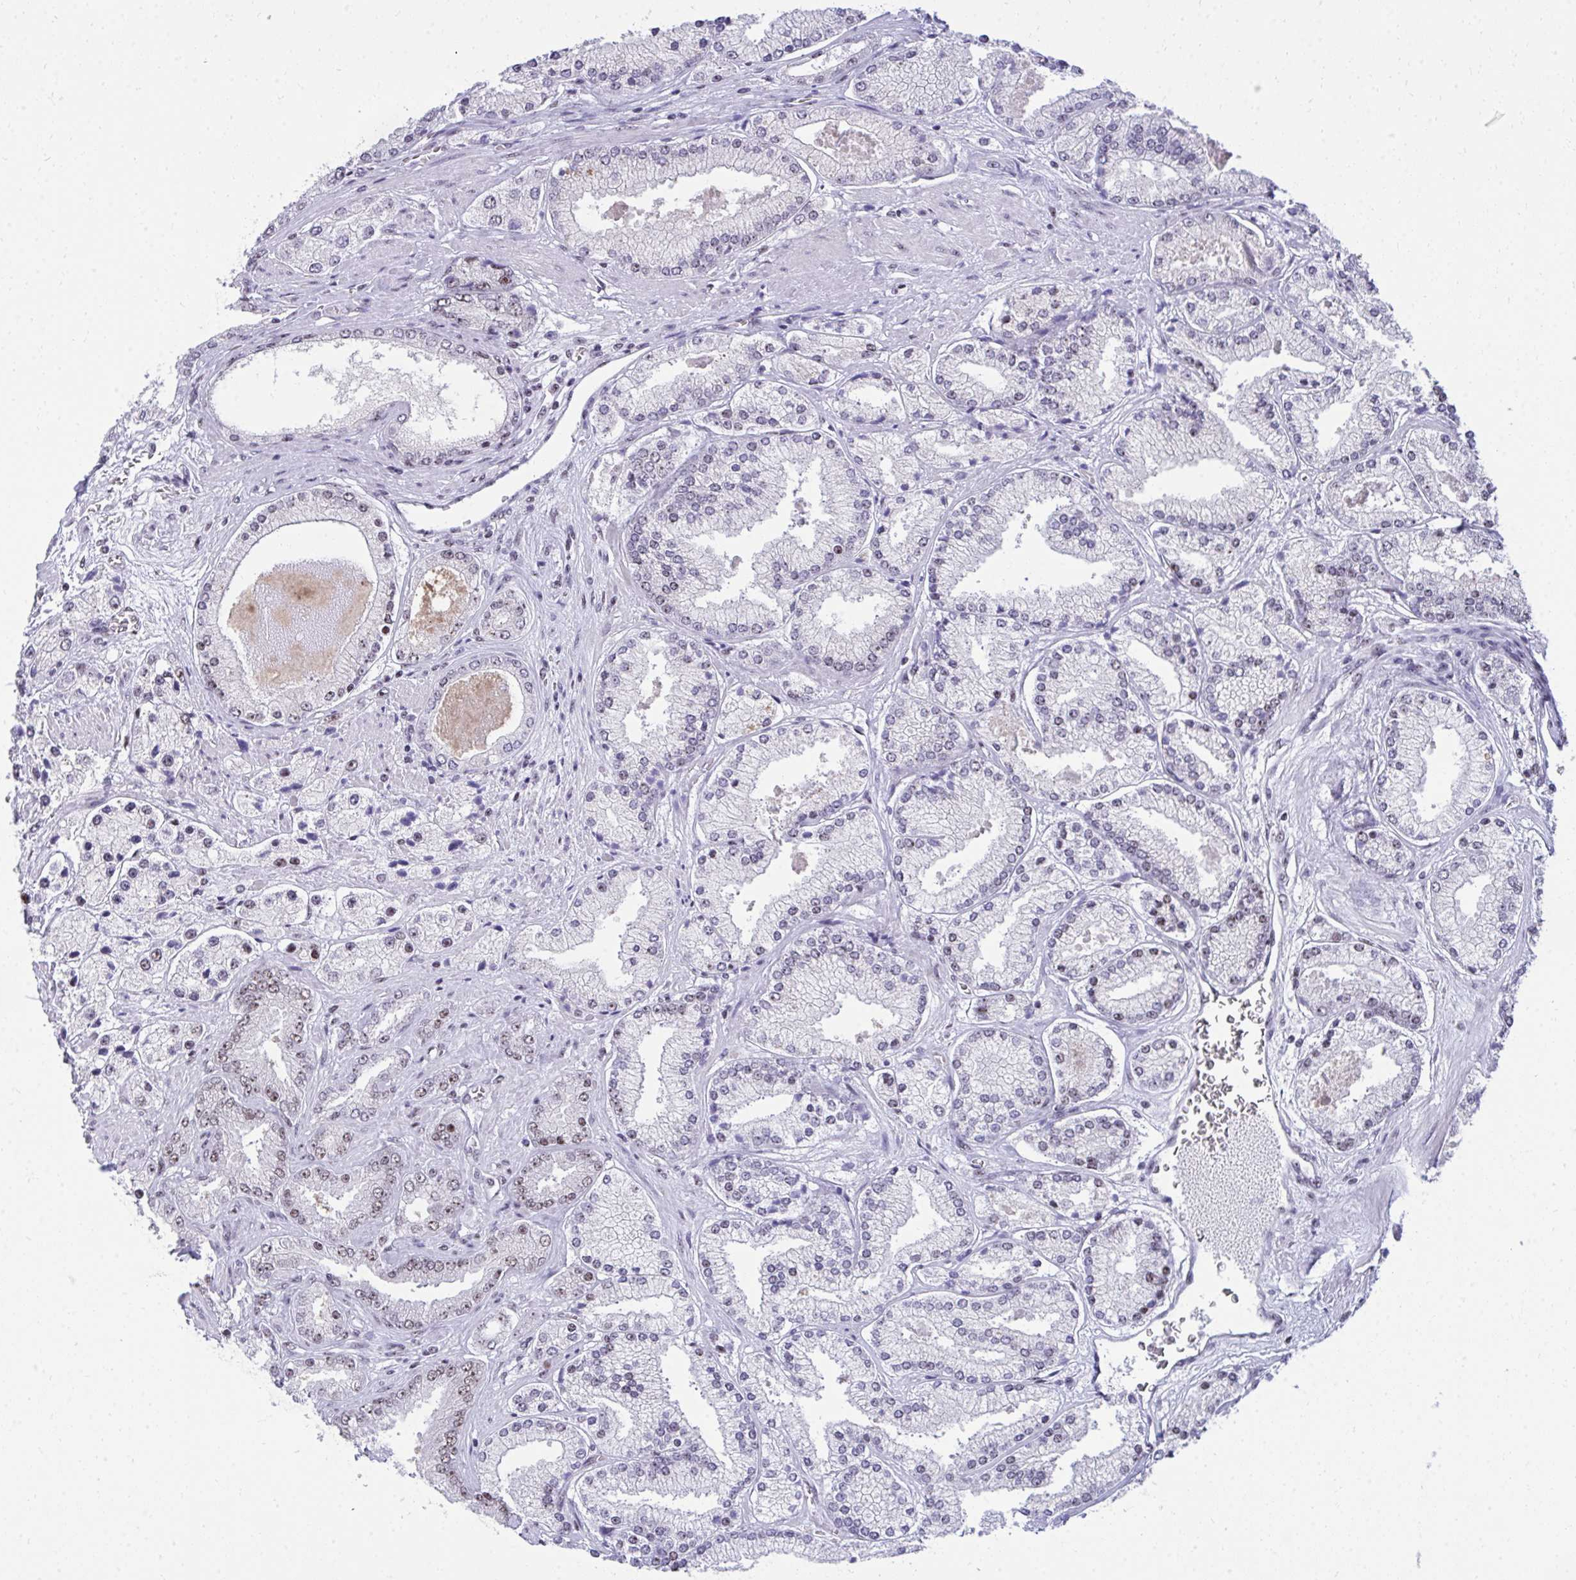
{"staining": {"intensity": "moderate", "quantity": "25%-75%", "location": "nuclear"}, "tissue": "prostate cancer", "cell_type": "Tumor cells", "image_type": "cancer", "snomed": [{"axis": "morphology", "description": "Adenocarcinoma, High grade"}, {"axis": "topography", "description": "Prostate"}], "caption": "About 25%-75% of tumor cells in prostate cancer (high-grade adenocarcinoma) show moderate nuclear protein expression as visualized by brown immunohistochemical staining.", "gene": "PELP1", "patient": {"sex": "male", "age": 67}}